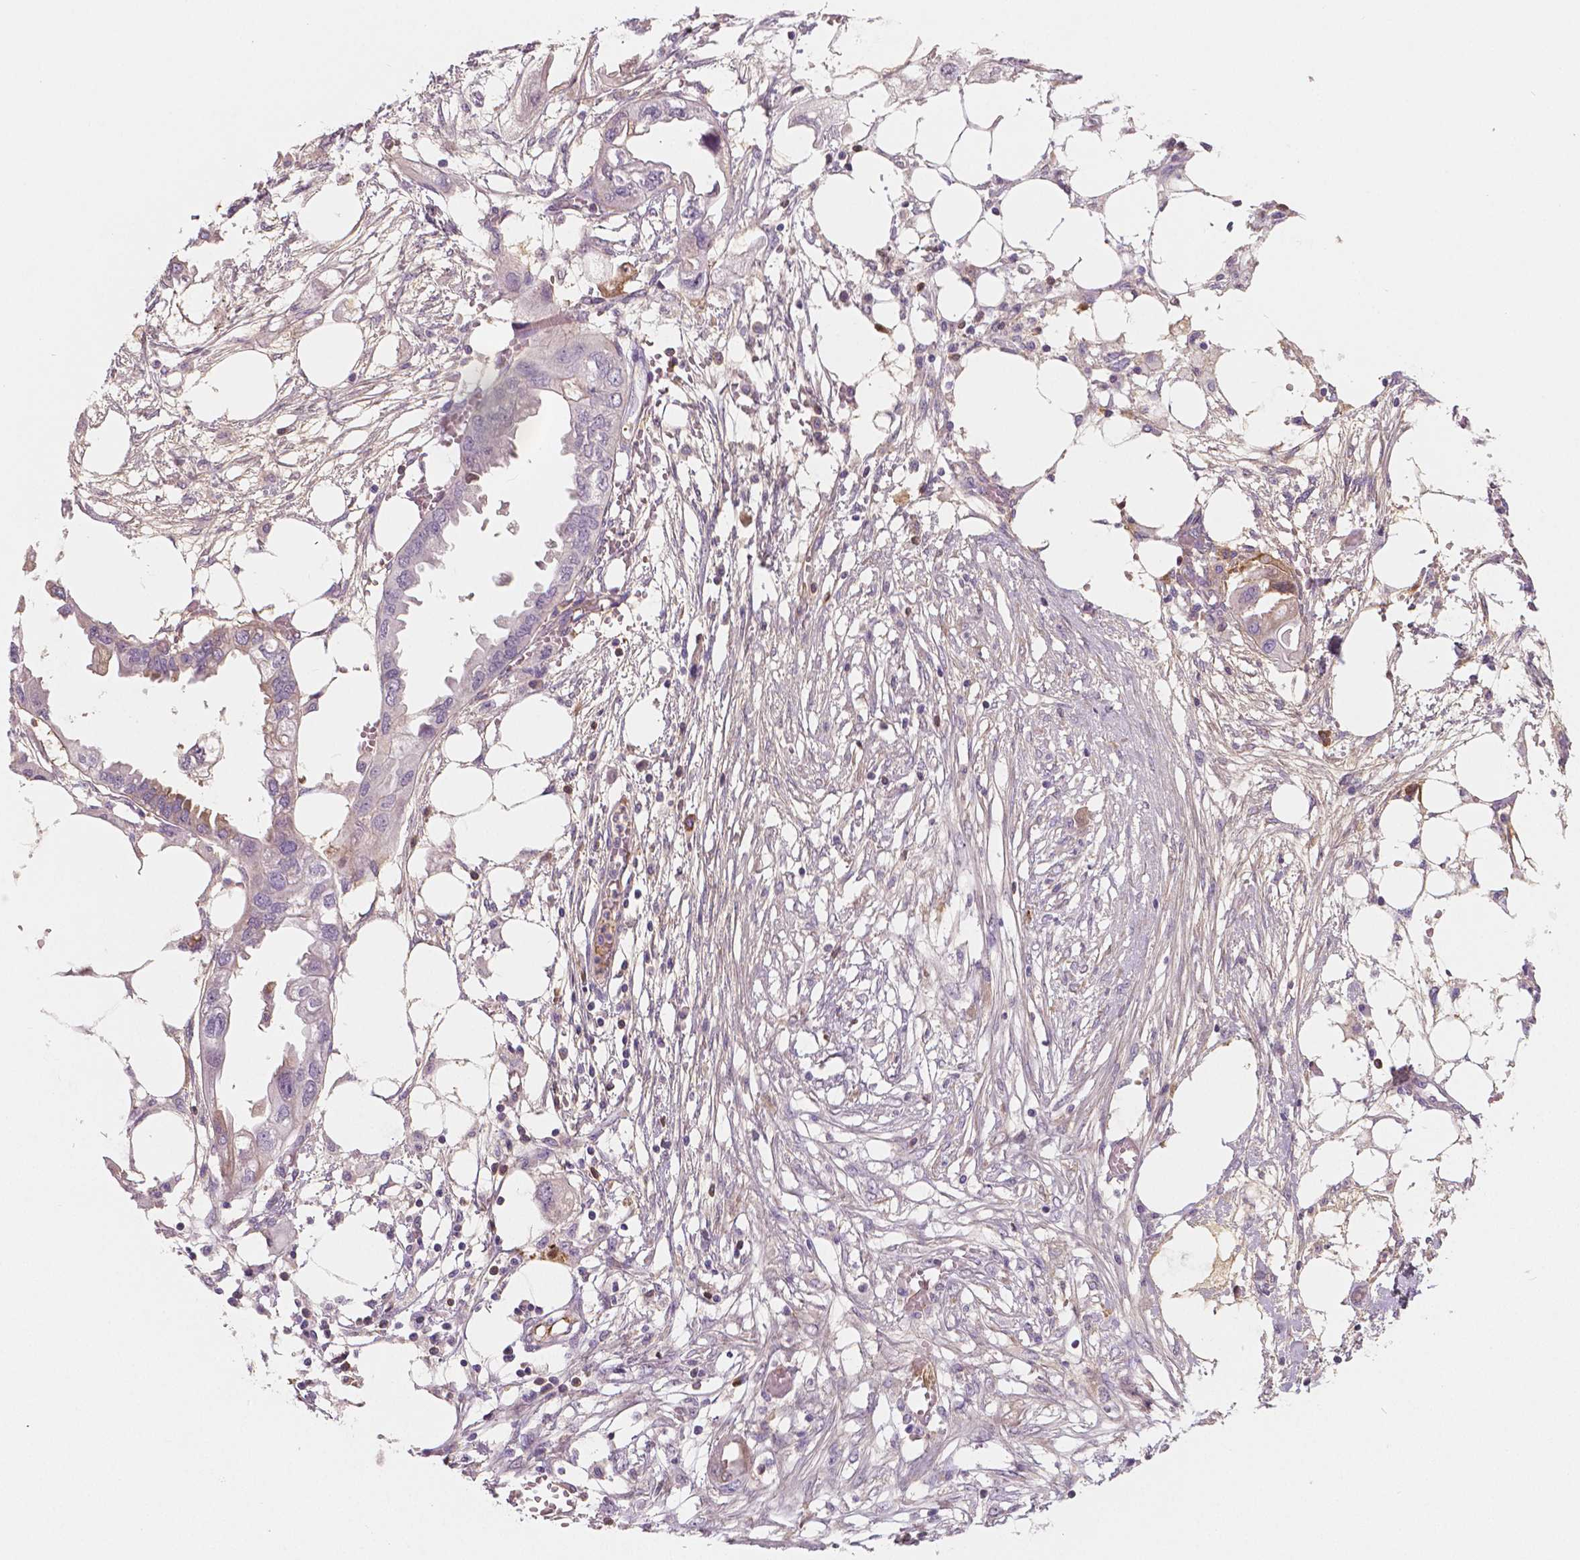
{"staining": {"intensity": "negative", "quantity": "none", "location": "none"}, "tissue": "endometrial cancer", "cell_type": "Tumor cells", "image_type": "cancer", "snomed": [{"axis": "morphology", "description": "Adenocarcinoma, NOS"}, {"axis": "morphology", "description": "Adenocarcinoma, metastatic, NOS"}, {"axis": "topography", "description": "Adipose tissue"}, {"axis": "topography", "description": "Endometrium"}], "caption": "High power microscopy image of an immunohistochemistry (IHC) photomicrograph of endometrial cancer, revealing no significant positivity in tumor cells.", "gene": "APOA4", "patient": {"sex": "female", "age": 67}}